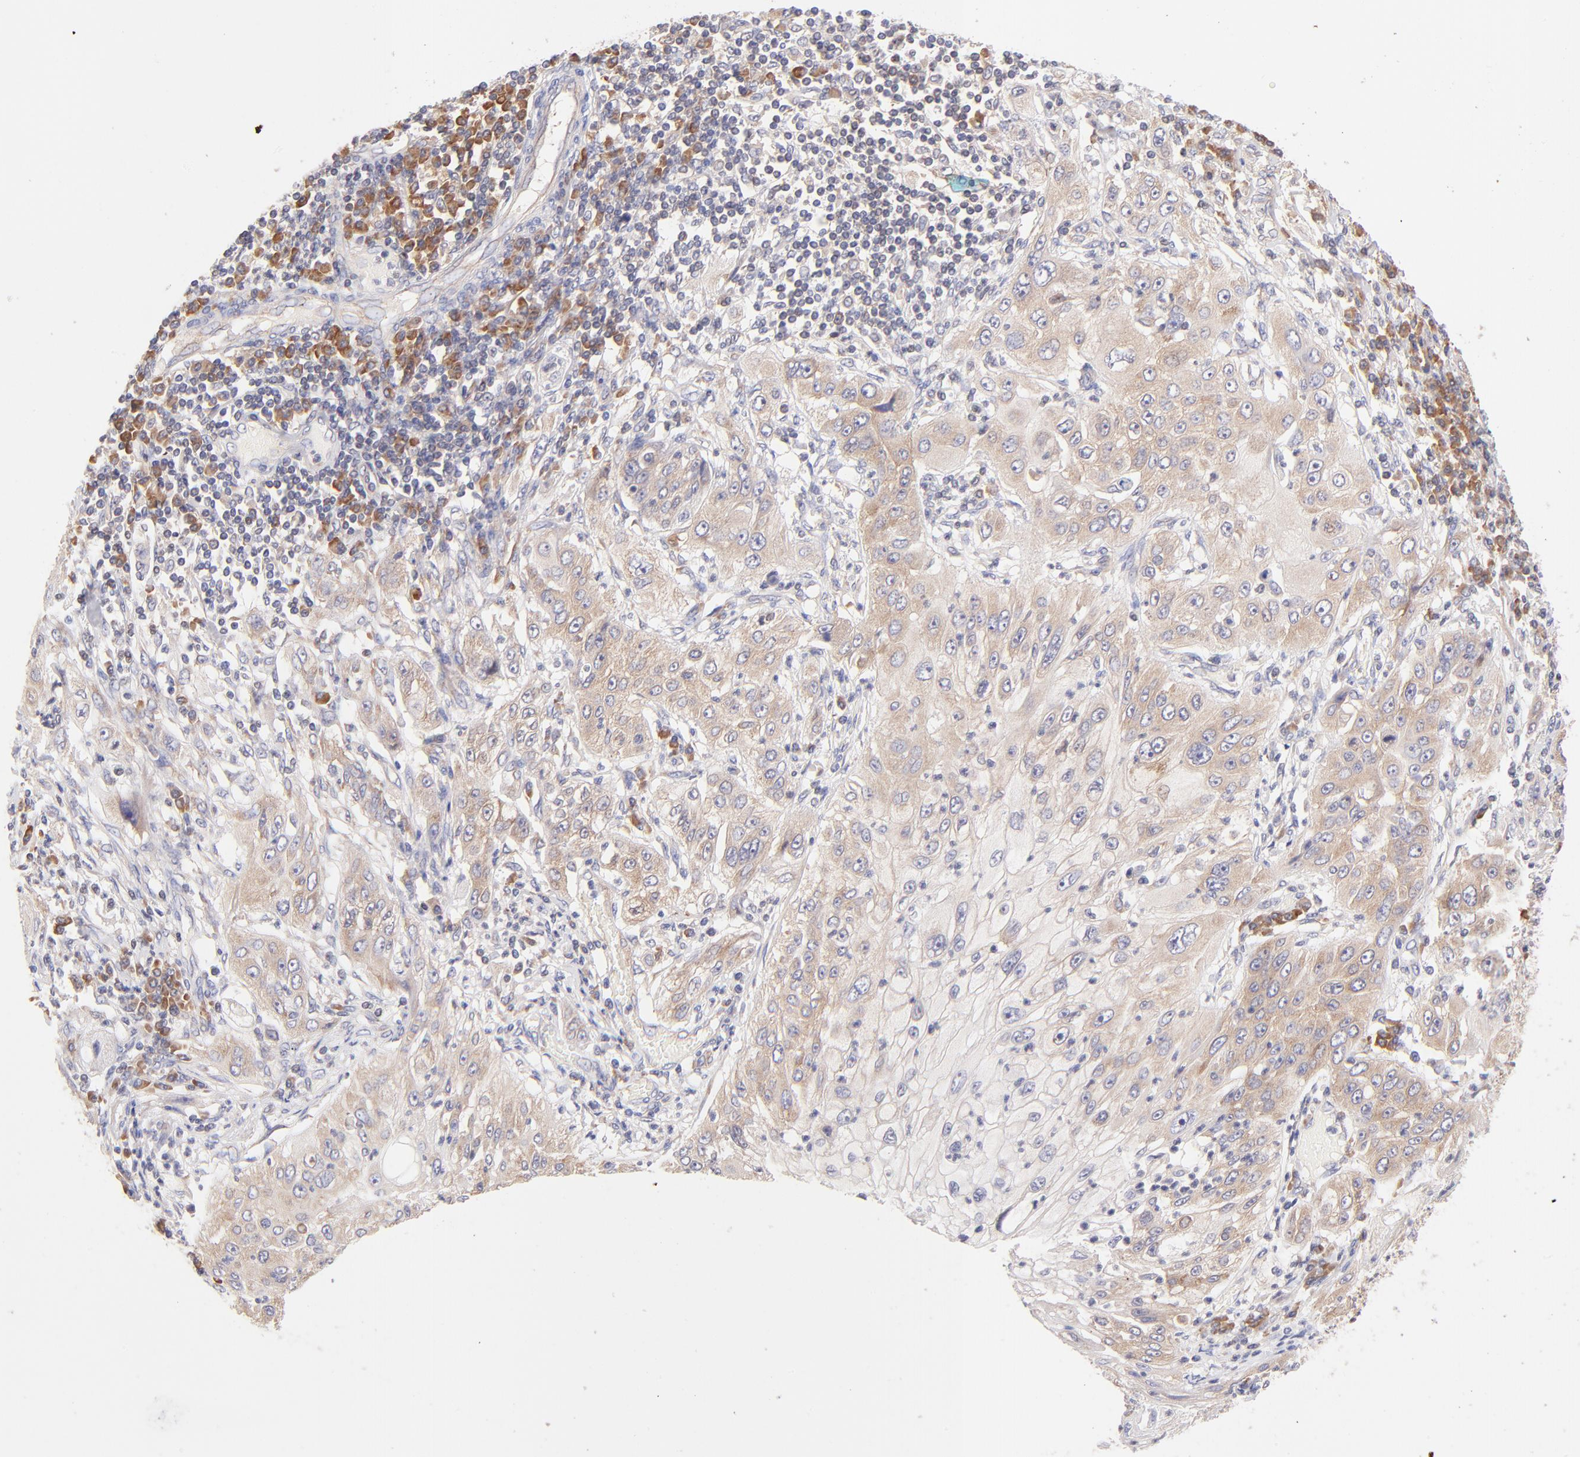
{"staining": {"intensity": "weak", "quantity": "25%-75%", "location": "cytoplasmic/membranous"}, "tissue": "lung cancer", "cell_type": "Tumor cells", "image_type": "cancer", "snomed": [{"axis": "morphology", "description": "Inflammation, NOS"}, {"axis": "morphology", "description": "Squamous cell carcinoma, NOS"}, {"axis": "topography", "description": "Lymph node"}, {"axis": "topography", "description": "Soft tissue"}, {"axis": "topography", "description": "Lung"}], "caption": "A brown stain highlights weak cytoplasmic/membranous positivity of a protein in lung squamous cell carcinoma tumor cells. The staining was performed using DAB (3,3'-diaminobenzidine) to visualize the protein expression in brown, while the nuclei were stained in blue with hematoxylin (Magnification: 20x).", "gene": "RPL11", "patient": {"sex": "male", "age": 66}}